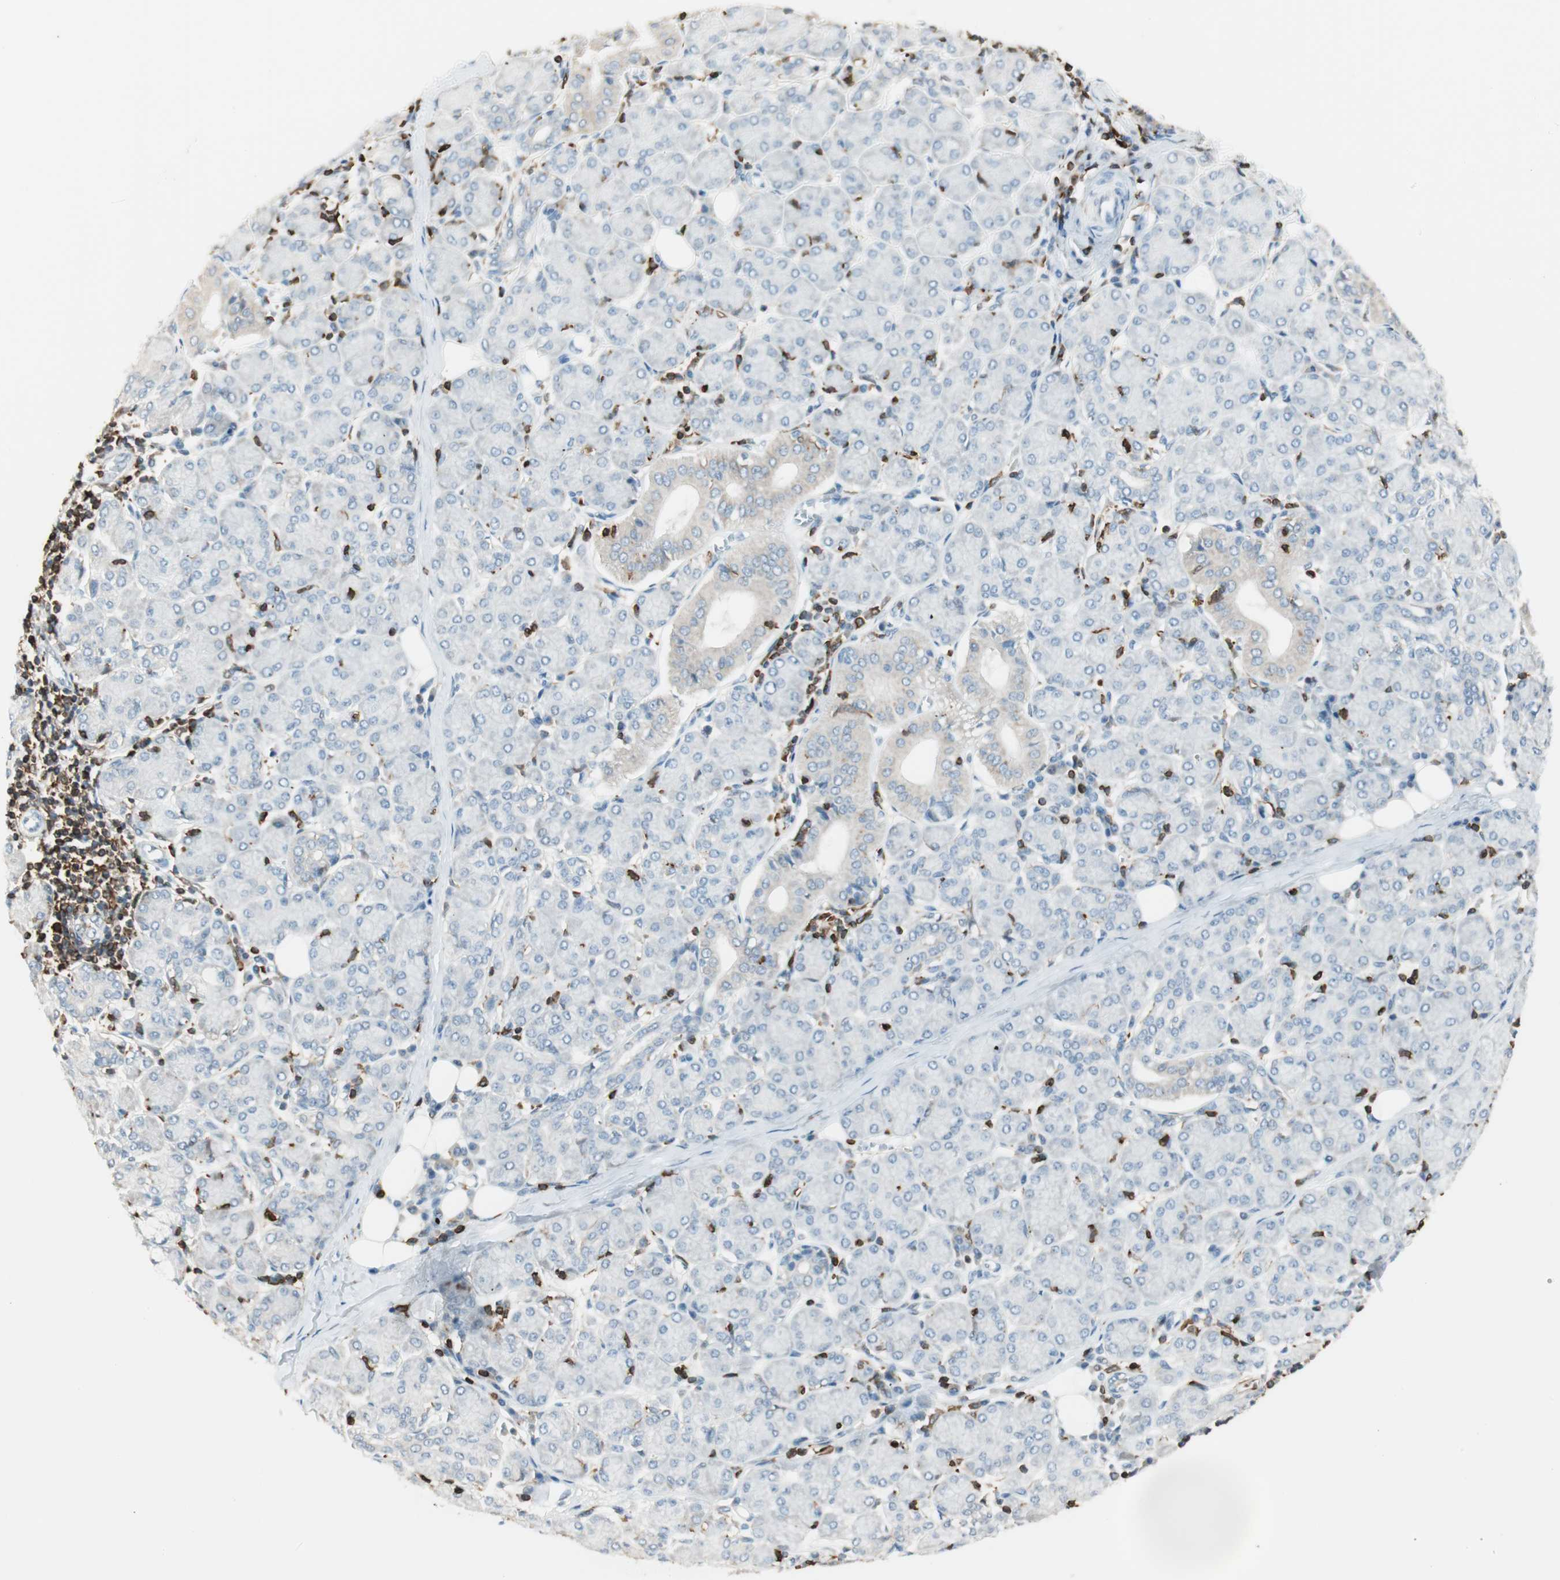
{"staining": {"intensity": "weak", "quantity": "25%-75%", "location": "cytoplasmic/membranous"}, "tissue": "salivary gland", "cell_type": "Glandular cells", "image_type": "normal", "snomed": [{"axis": "morphology", "description": "Normal tissue, NOS"}, {"axis": "morphology", "description": "Inflammation, NOS"}, {"axis": "topography", "description": "Lymph node"}, {"axis": "topography", "description": "Salivary gland"}], "caption": "This micrograph demonstrates immunohistochemistry (IHC) staining of unremarkable salivary gland, with low weak cytoplasmic/membranous positivity in approximately 25%-75% of glandular cells.", "gene": "HPGD", "patient": {"sex": "male", "age": 3}}